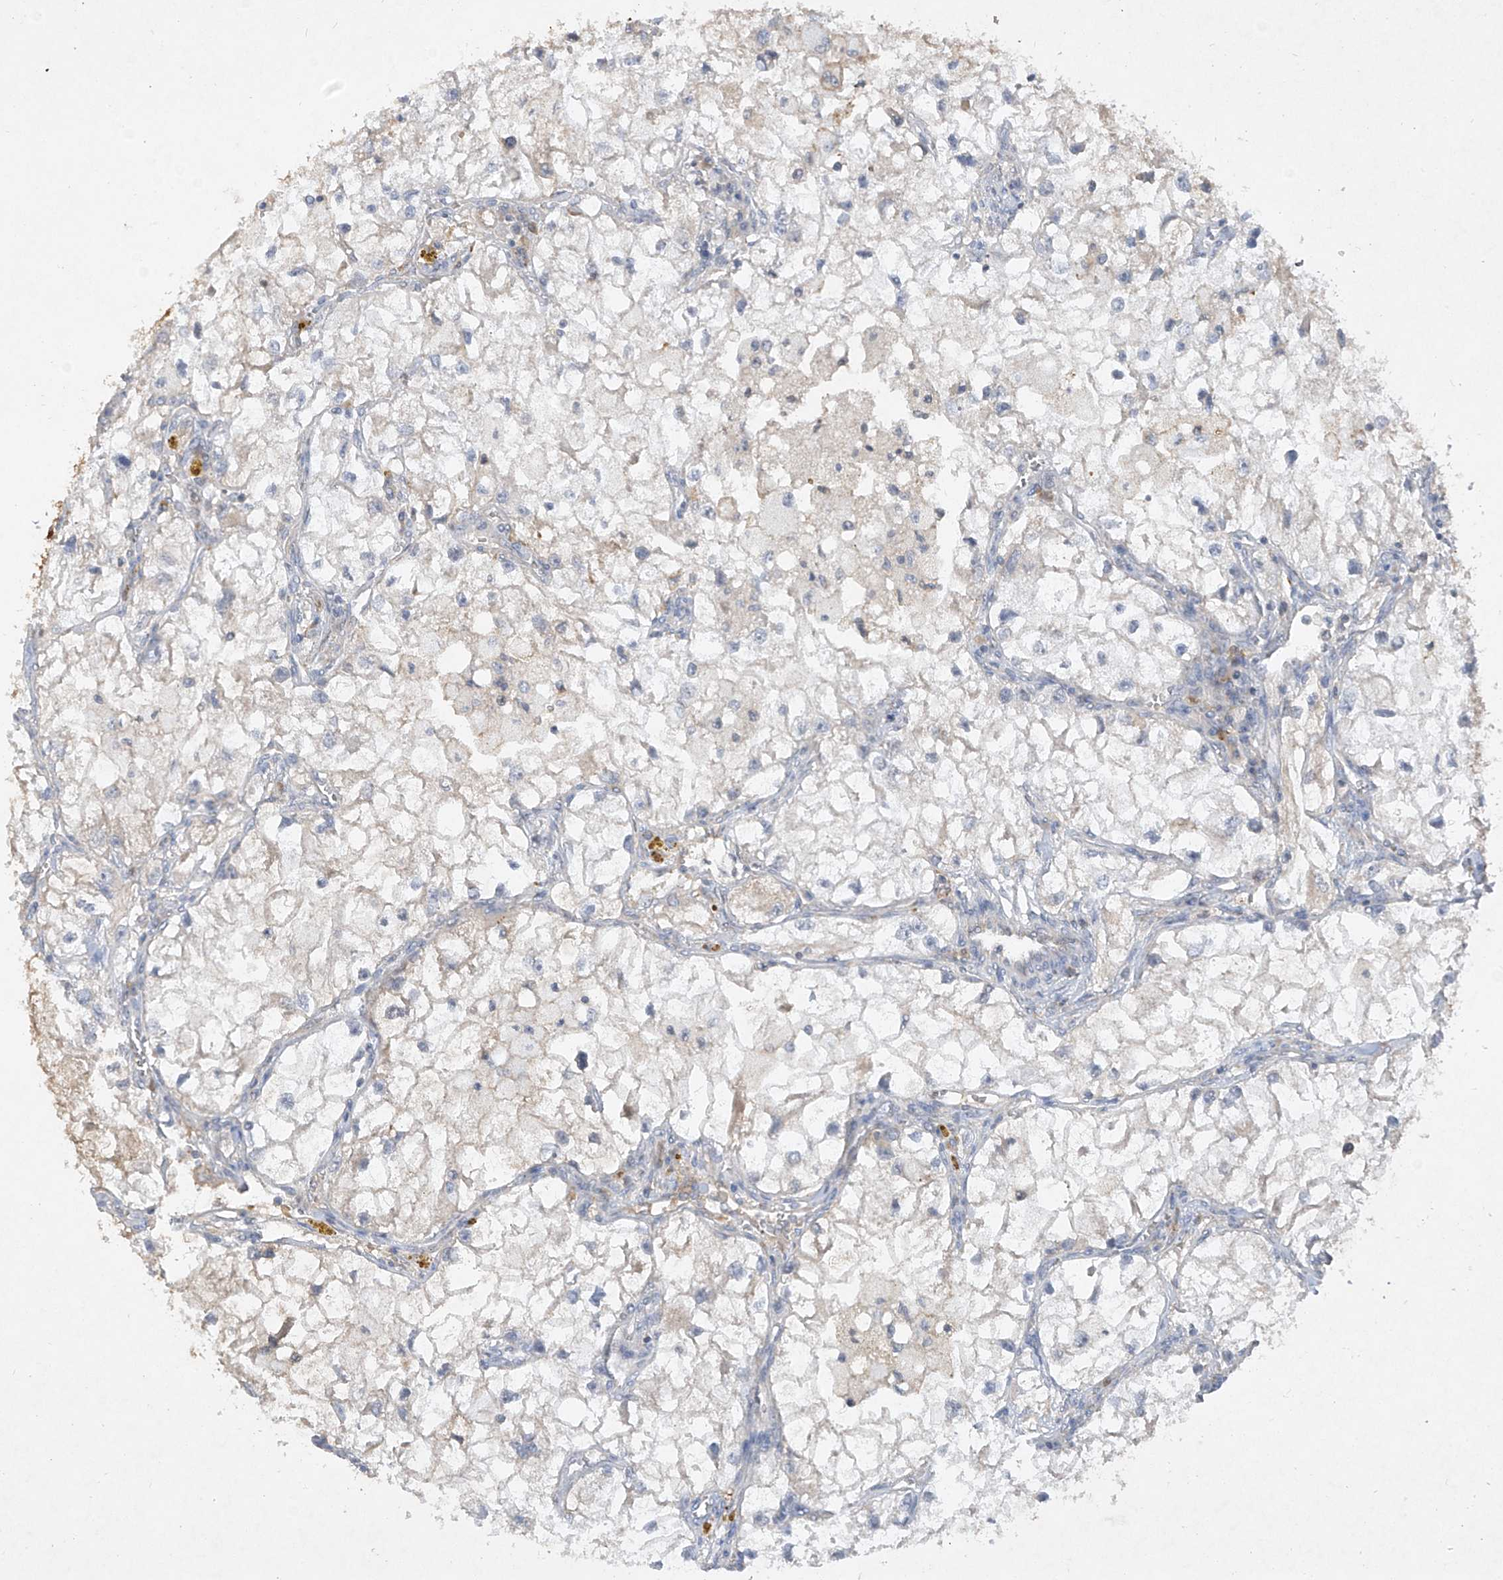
{"staining": {"intensity": "negative", "quantity": "none", "location": "none"}, "tissue": "renal cancer", "cell_type": "Tumor cells", "image_type": "cancer", "snomed": [{"axis": "morphology", "description": "Adenocarcinoma, NOS"}, {"axis": "topography", "description": "Kidney"}], "caption": "DAB immunohistochemical staining of human renal cancer (adenocarcinoma) displays no significant staining in tumor cells.", "gene": "HAS3", "patient": {"sex": "female", "age": 70}}